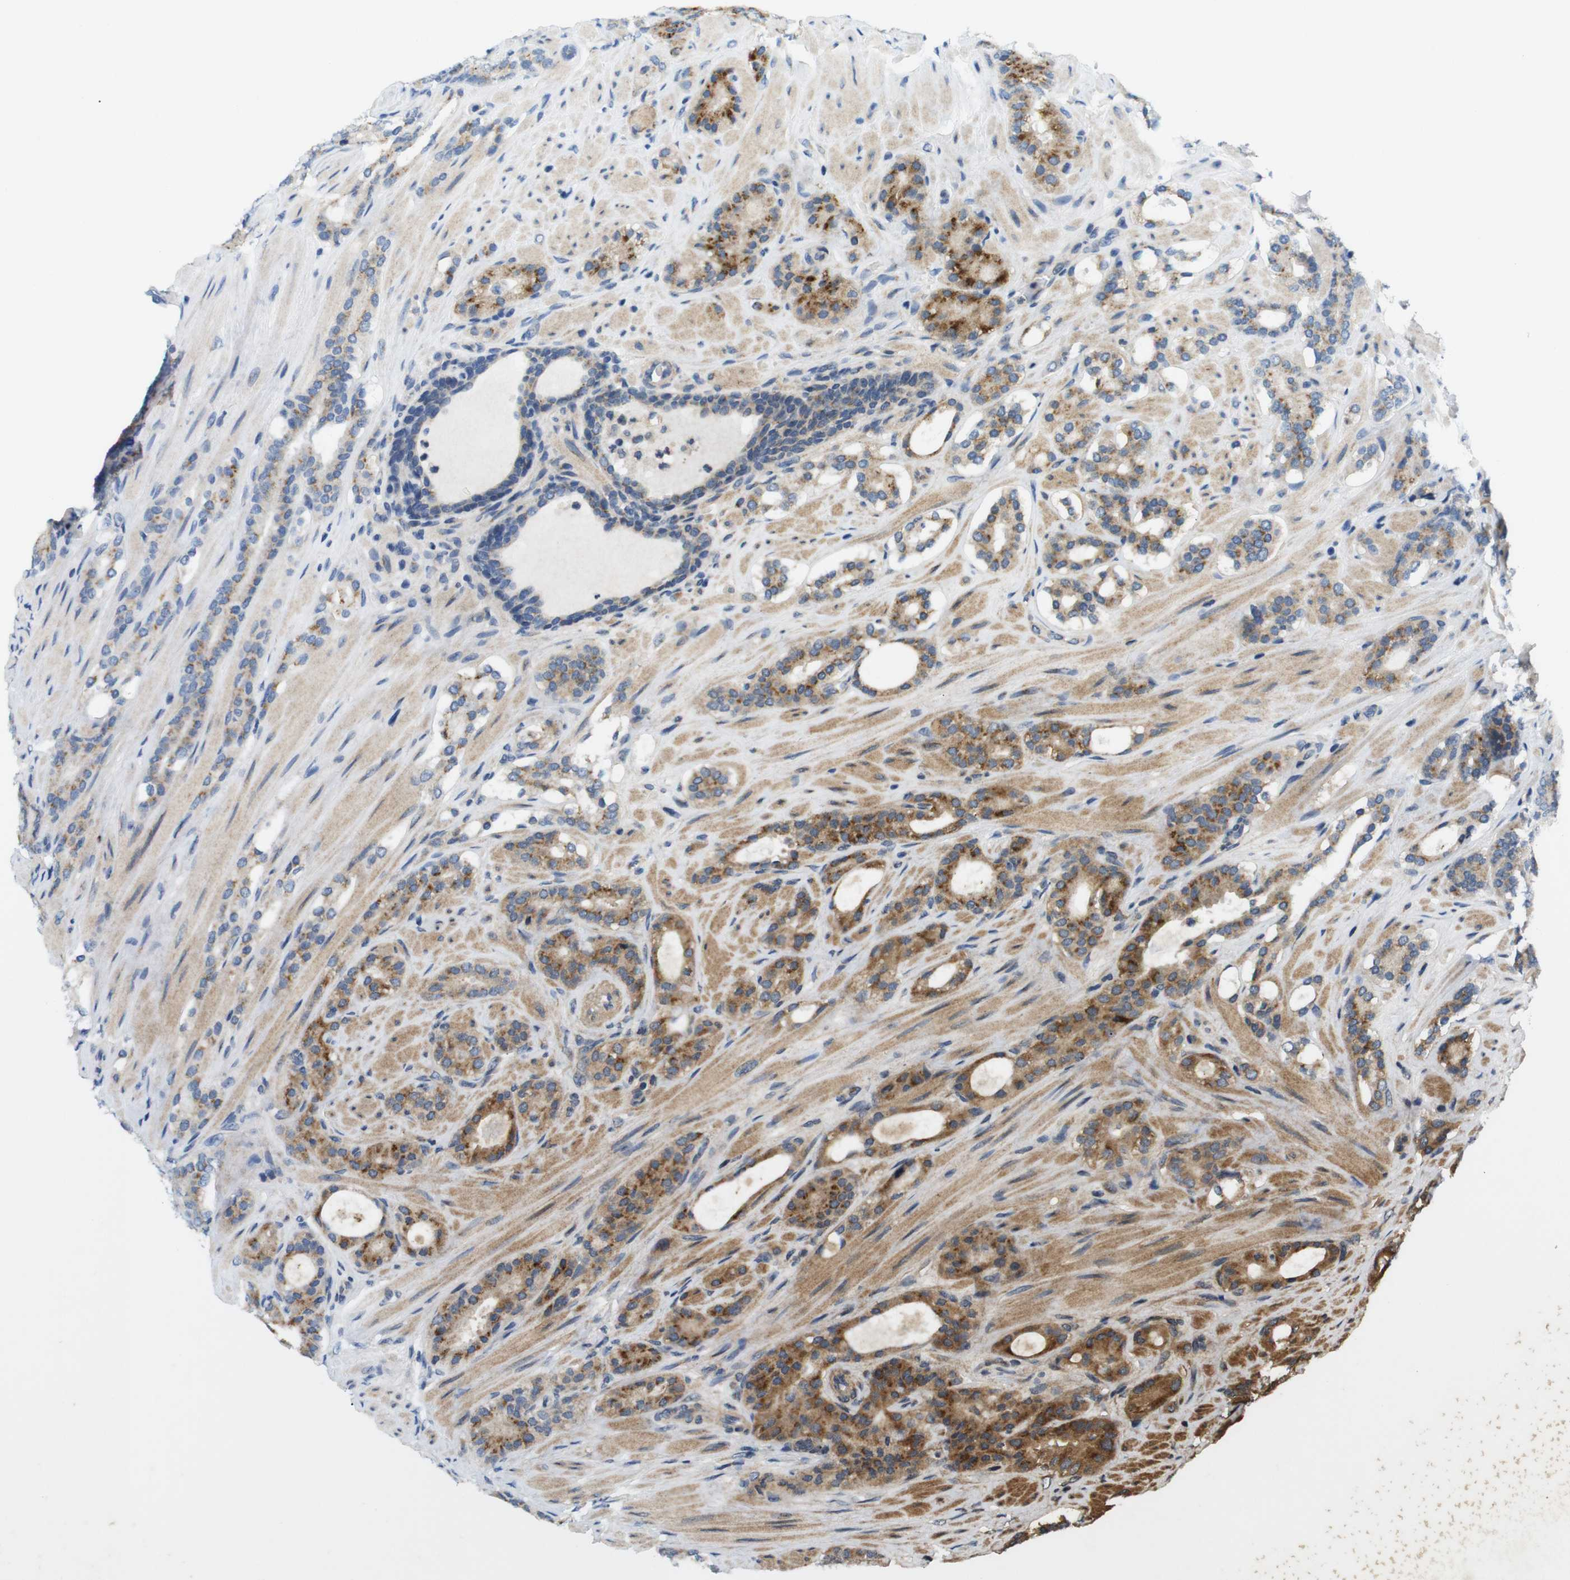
{"staining": {"intensity": "moderate", "quantity": ">75%", "location": "cytoplasmic/membranous"}, "tissue": "prostate cancer", "cell_type": "Tumor cells", "image_type": "cancer", "snomed": [{"axis": "morphology", "description": "Adenocarcinoma, Low grade"}, {"axis": "topography", "description": "Prostate"}], "caption": "Prostate cancer stained with a protein marker displays moderate staining in tumor cells.", "gene": "GOLGA2", "patient": {"sex": "male", "age": 63}}